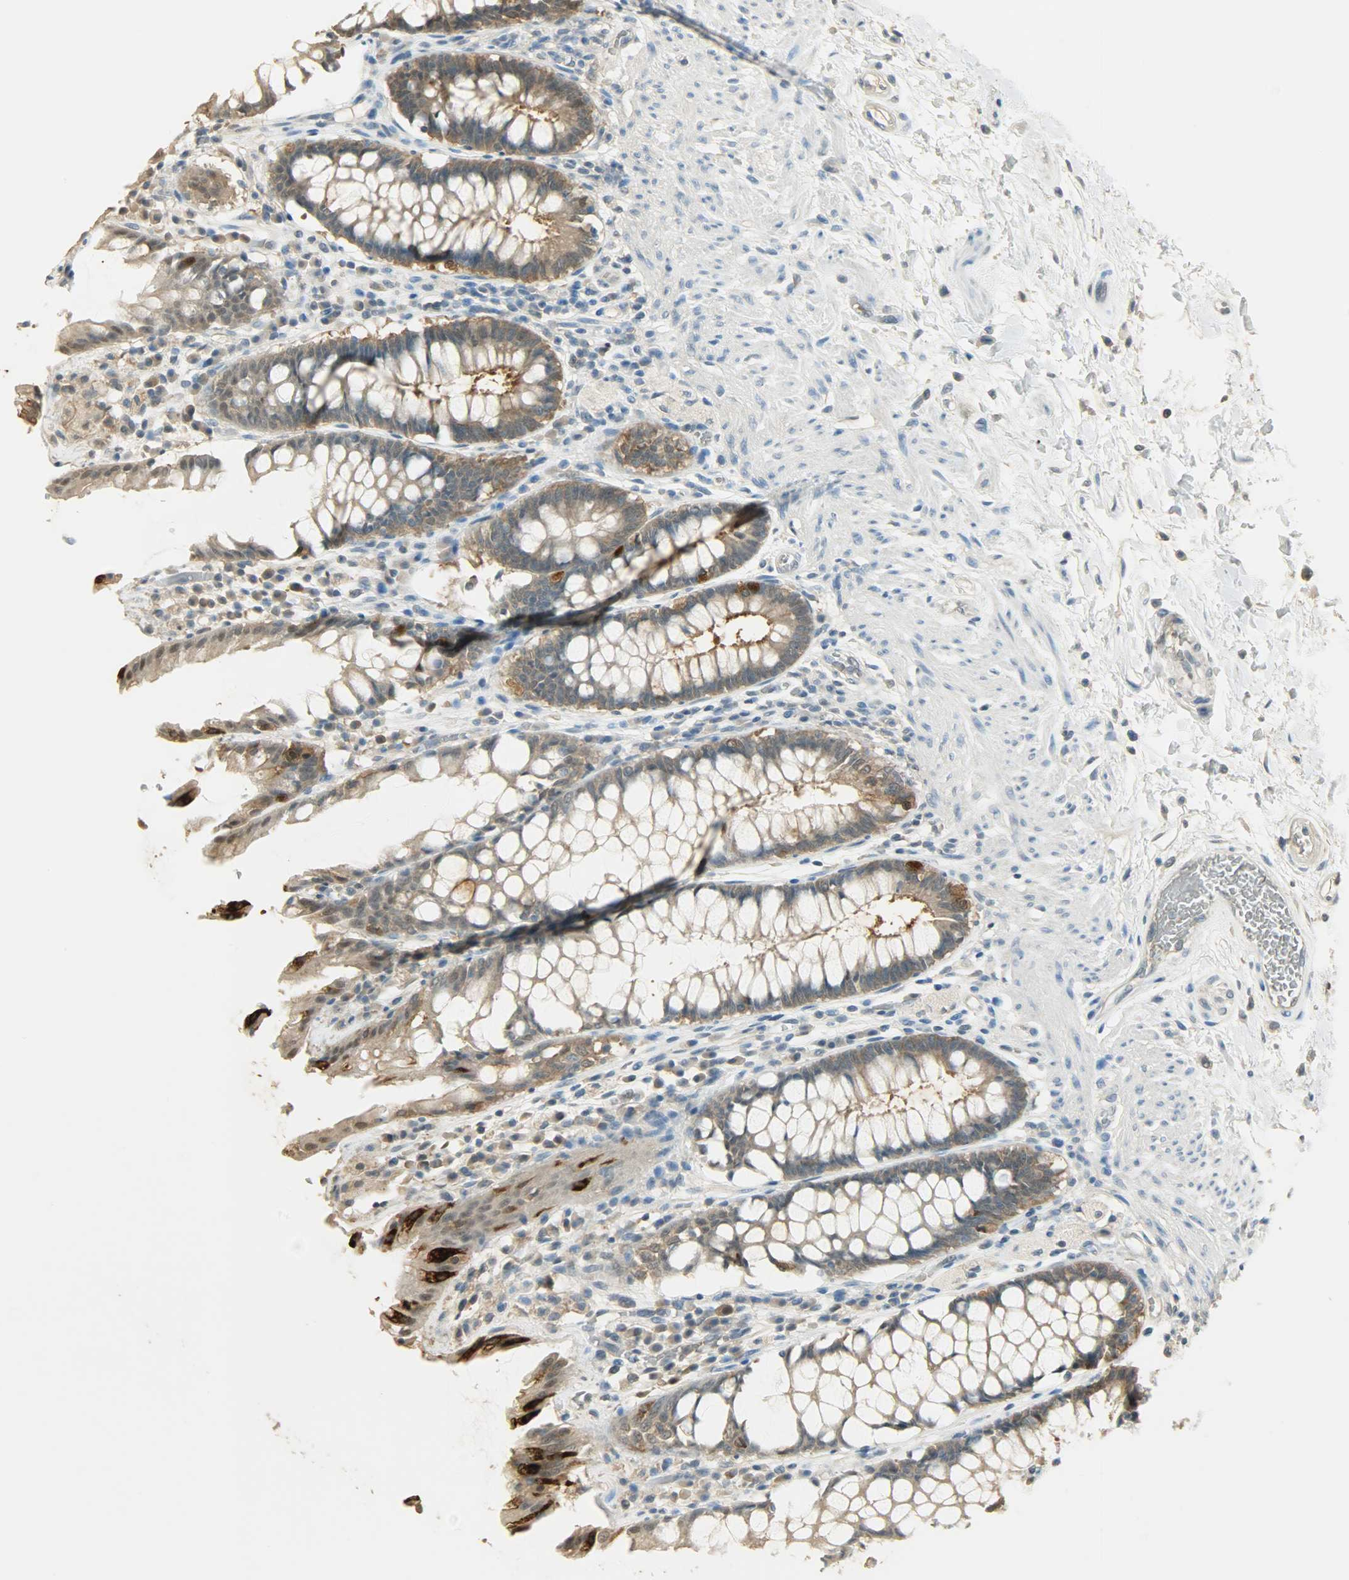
{"staining": {"intensity": "moderate", "quantity": ">75%", "location": "cytoplasmic/membranous"}, "tissue": "rectum", "cell_type": "Glandular cells", "image_type": "normal", "snomed": [{"axis": "morphology", "description": "Normal tissue, NOS"}, {"axis": "topography", "description": "Rectum"}], "caption": "Rectum stained for a protein (brown) shows moderate cytoplasmic/membranous positive expression in about >75% of glandular cells.", "gene": "PRMT5", "patient": {"sex": "female", "age": 46}}